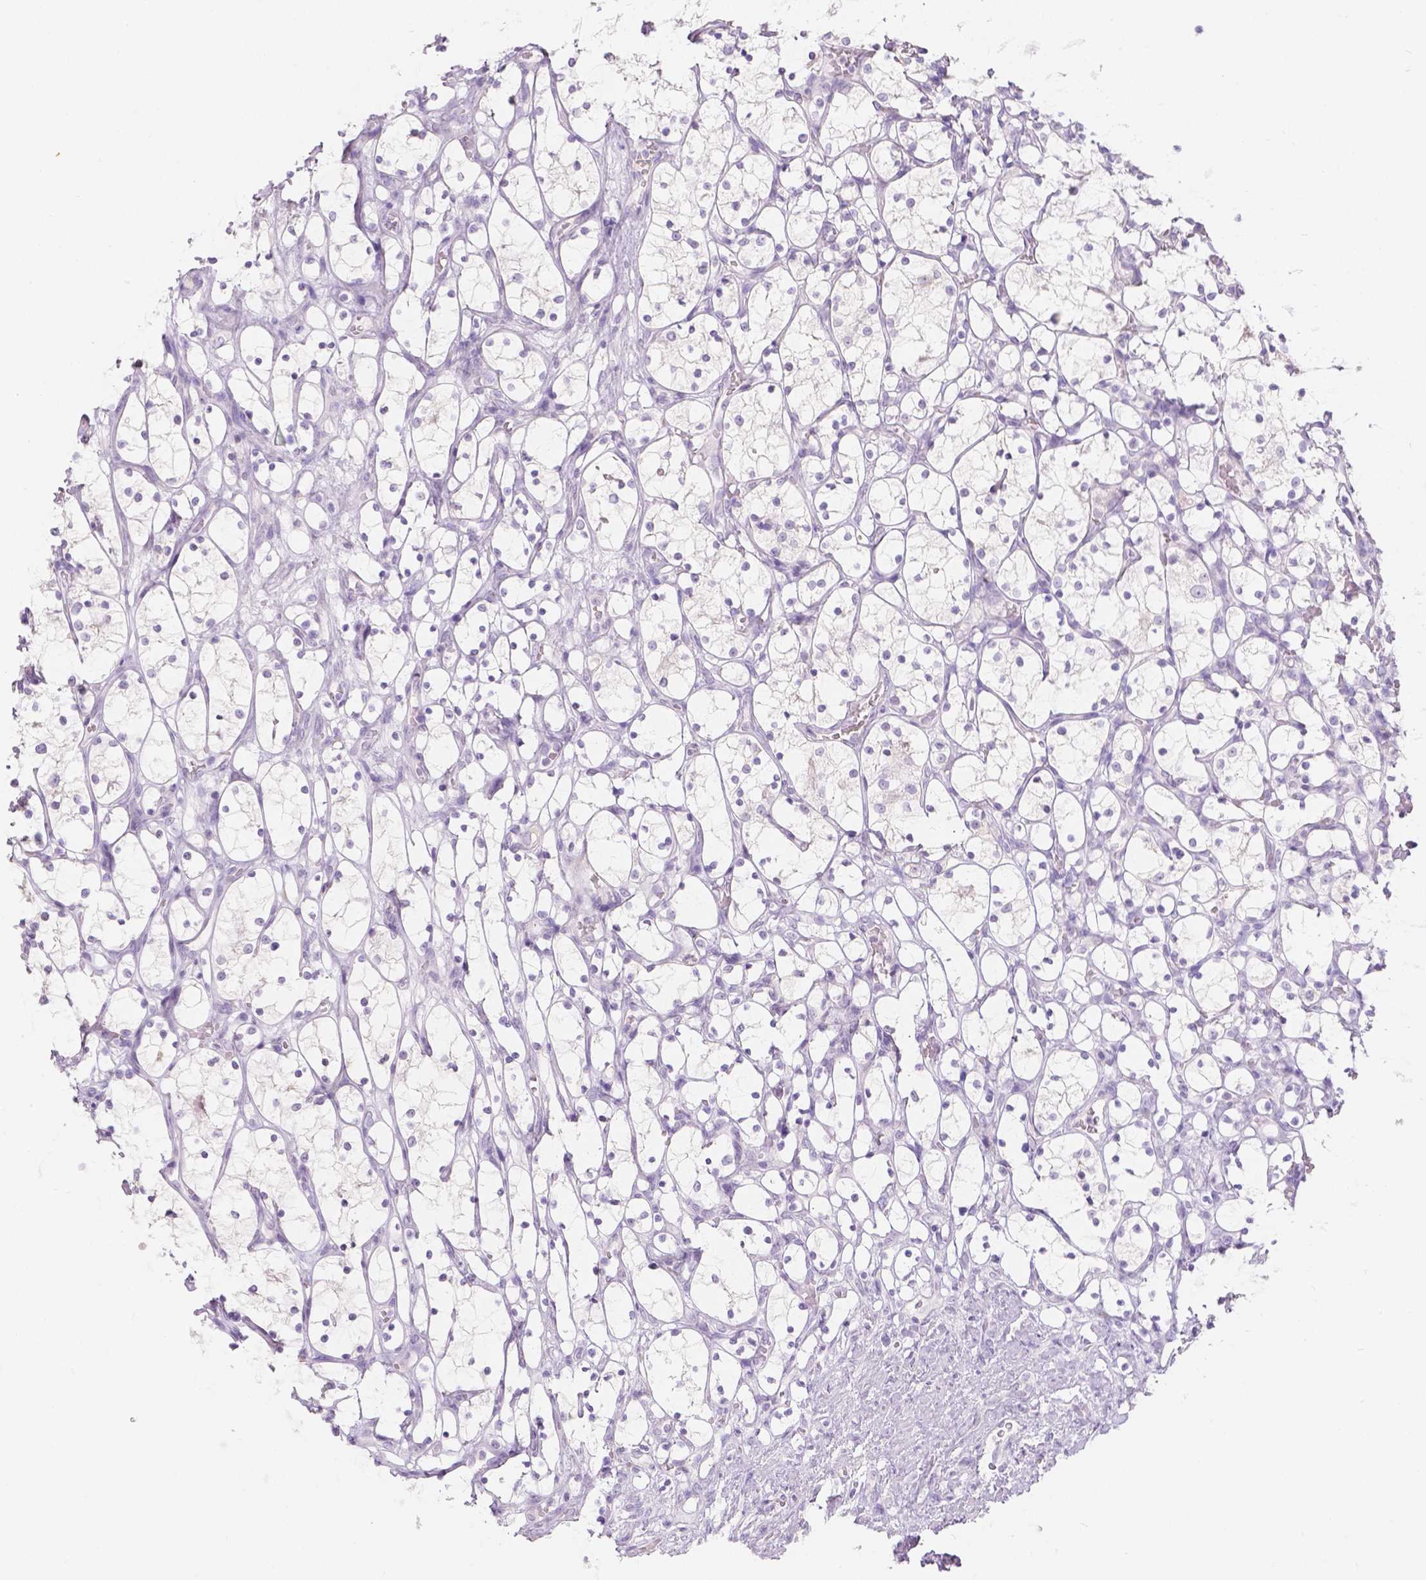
{"staining": {"intensity": "negative", "quantity": "none", "location": "none"}, "tissue": "renal cancer", "cell_type": "Tumor cells", "image_type": "cancer", "snomed": [{"axis": "morphology", "description": "Adenocarcinoma, NOS"}, {"axis": "topography", "description": "Kidney"}], "caption": "The histopathology image shows no significant positivity in tumor cells of adenocarcinoma (renal).", "gene": "HTN3", "patient": {"sex": "female", "age": 69}}